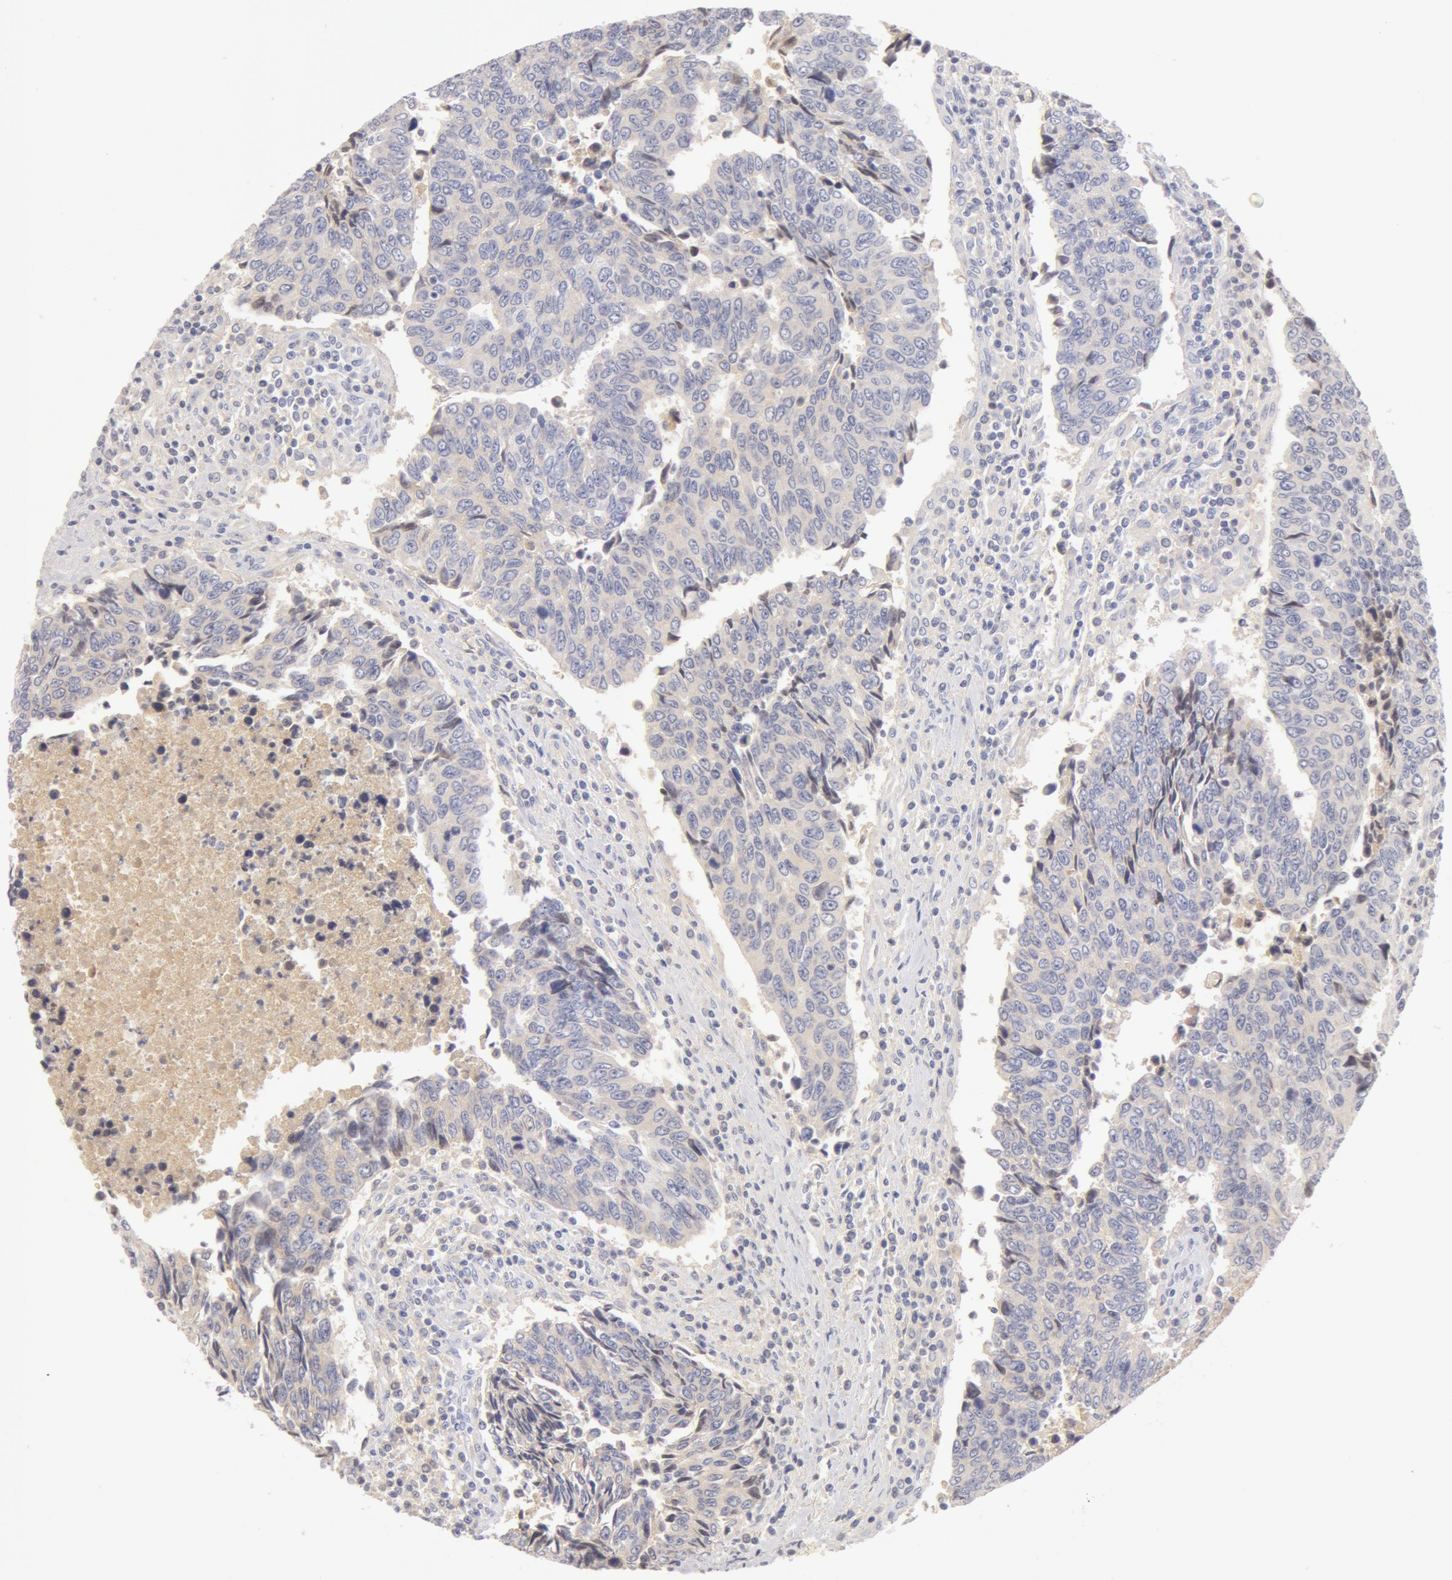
{"staining": {"intensity": "negative", "quantity": "none", "location": "none"}, "tissue": "urothelial cancer", "cell_type": "Tumor cells", "image_type": "cancer", "snomed": [{"axis": "morphology", "description": "Urothelial carcinoma, High grade"}, {"axis": "topography", "description": "Urinary bladder"}], "caption": "High magnification brightfield microscopy of high-grade urothelial carcinoma stained with DAB (brown) and counterstained with hematoxylin (blue): tumor cells show no significant staining.", "gene": "AHSG", "patient": {"sex": "male", "age": 86}}